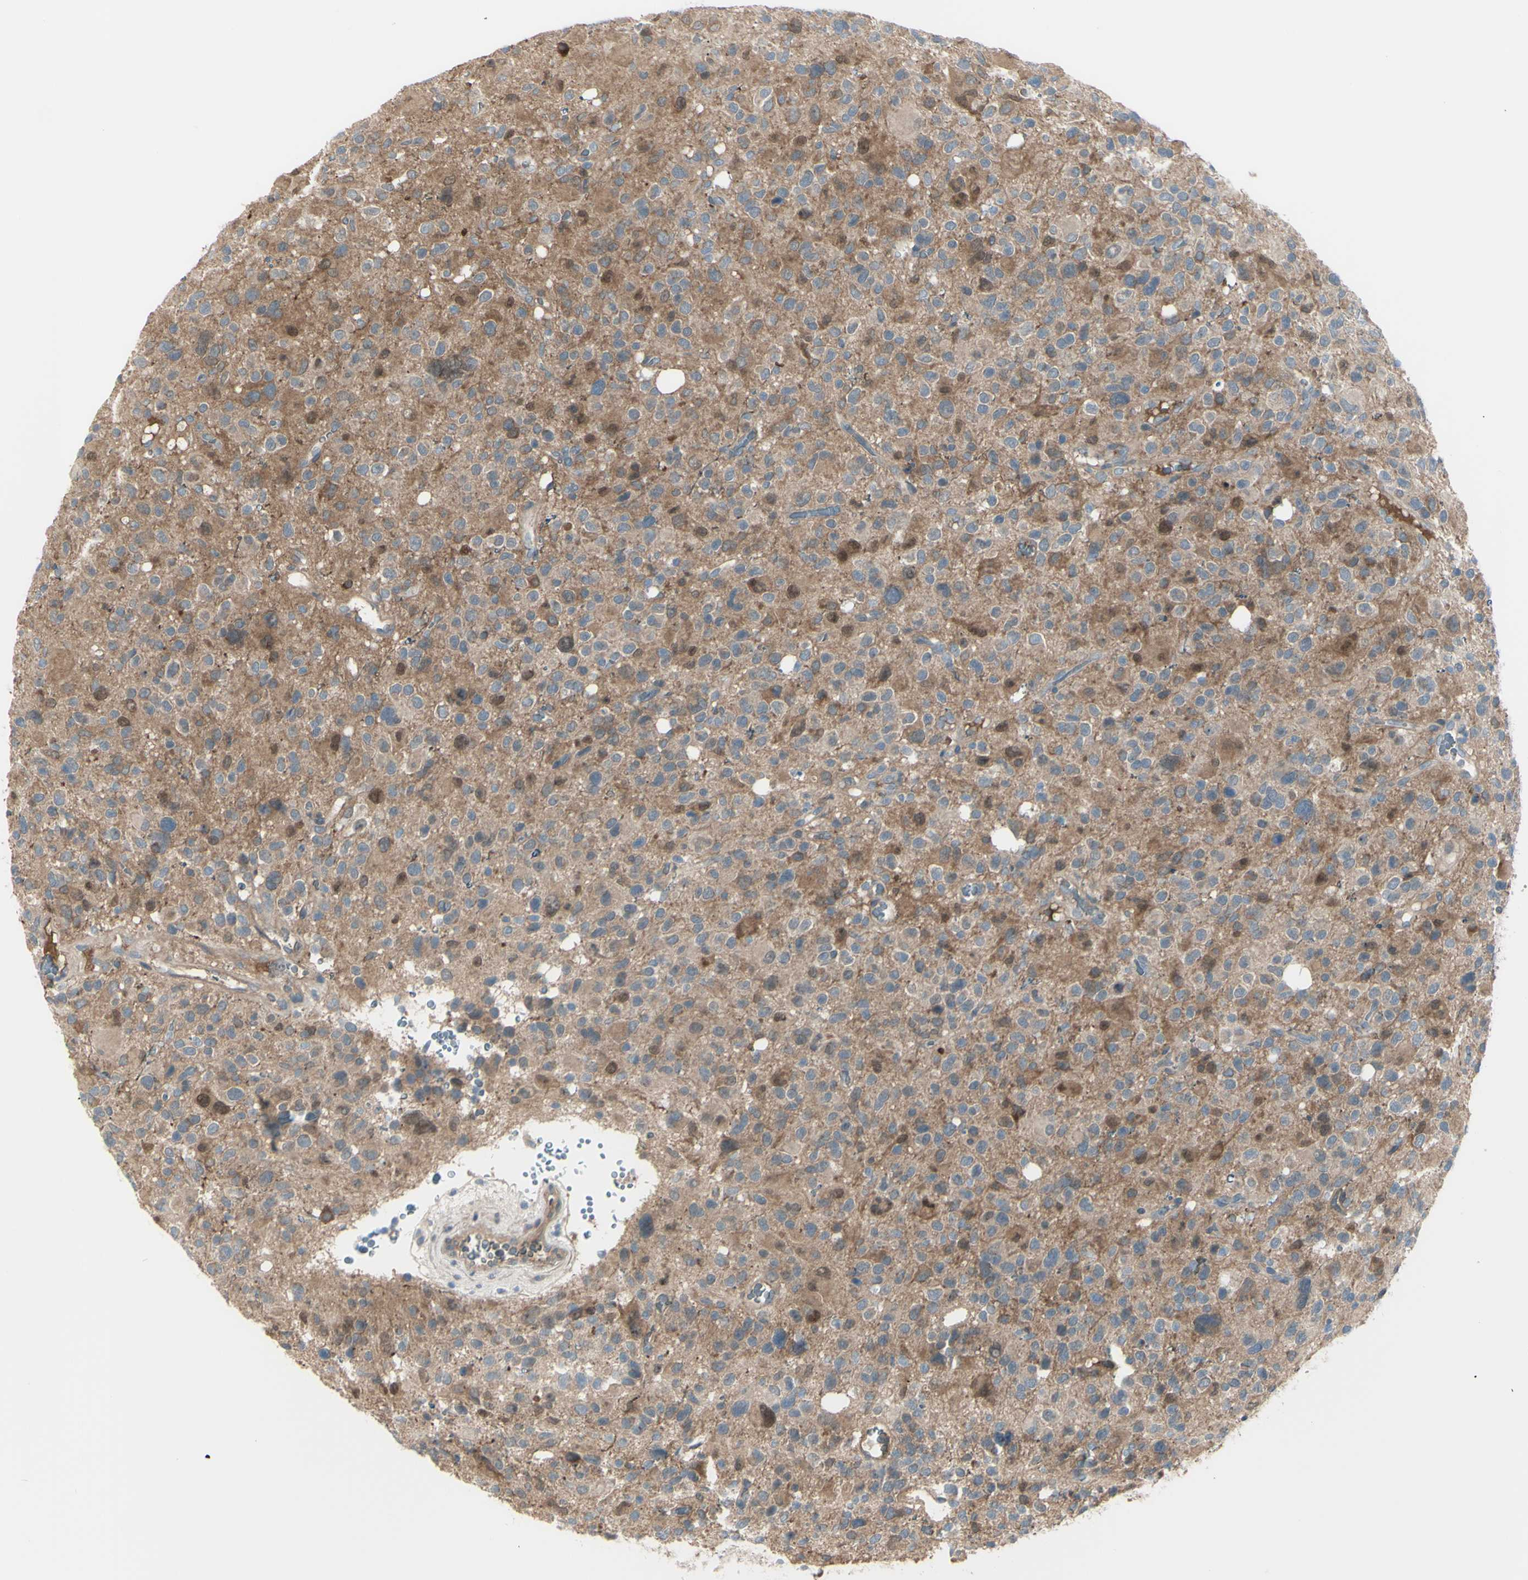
{"staining": {"intensity": "moderate", "quantity": ">75%", "location": "cytoplasmic/membranous,nuclear"}, "tissue": "glioma", "cell_type": "Tumor cells", "image_type": "cancer", "snomed": [{"axis": "morphology", "description": "Glioma, malignant, High grade"}, {"axis": "topography", "description": "Brain"}], "caption": "Protein expression analysis of malignant high-grade glioma exhibits moderate cytoplasmic/membranous and nuclear staining in approximately >75% of tumor cells. The protein of interest is stained brown, and the nuclei are stained in blue (DAB (3,3'-diaminobenzidine) IHC with brightfield microscopy, high magnification).", "gene": "LRRK1", "patient": {"sex": "male", "age": 48}}